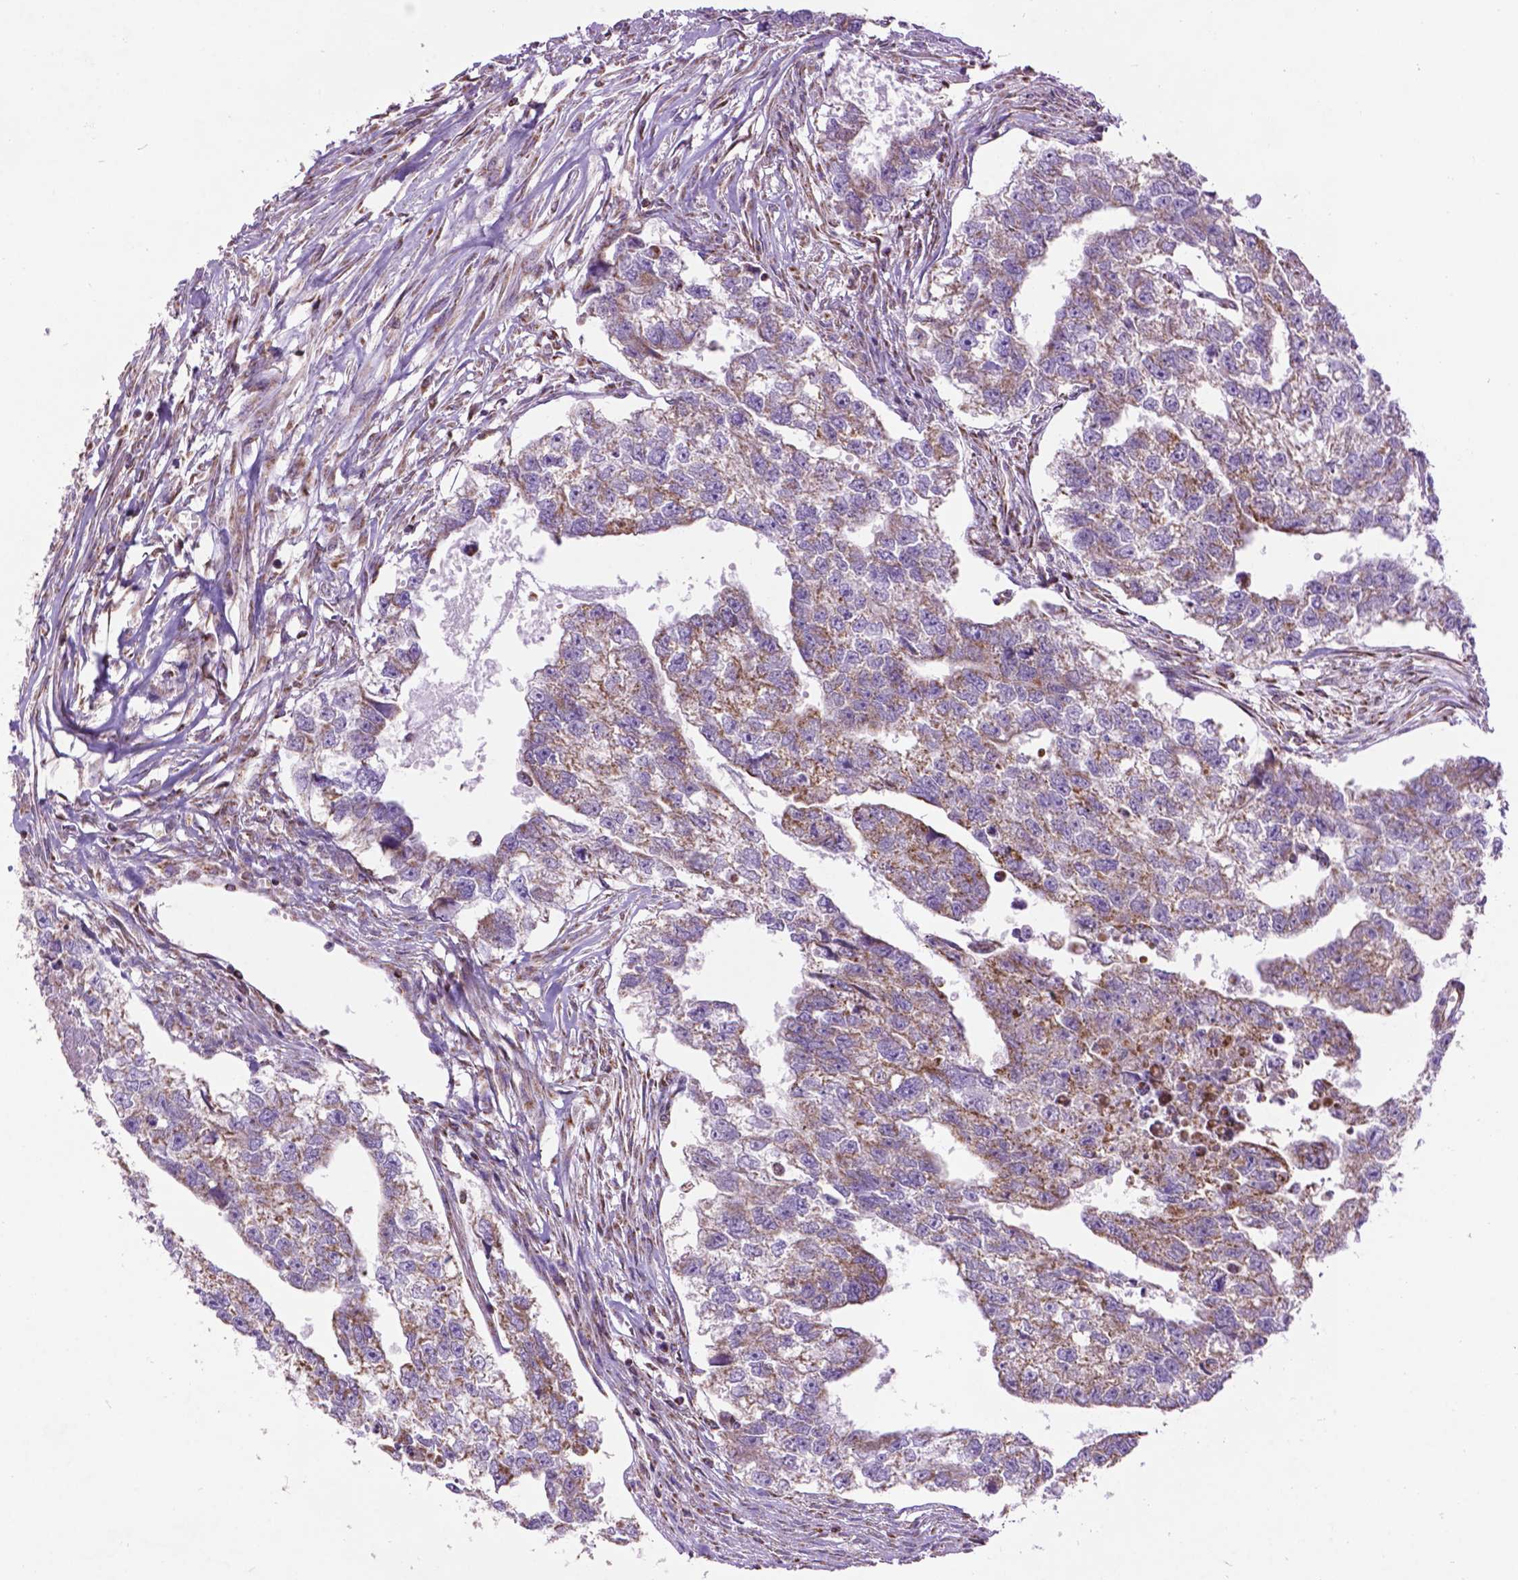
{"staining": {"intensity": "weak", "quantity": "25%-75%", "location": "cytoplasmic/membranous"}, "tissue": "testis cancer", "cell_type": "Tumor cells", "image_type": "cancer", "snomed": [{"axis": "morphology", "description": "Carcinoma, Embryonal, NOS"}, {"axis": "morphology", "description": "Teratoma, malignant, NOS"}, {"axis": "topography", "description": "Testis"}], "caption": "Human testis cancer stained for a protein (brown) exhibits weak cytoplasmic/membranous positive positivity in about 25%-75% of tumor cells.", "gene": "PYCR3", "patient": {"sex": "male", "age": 44}}